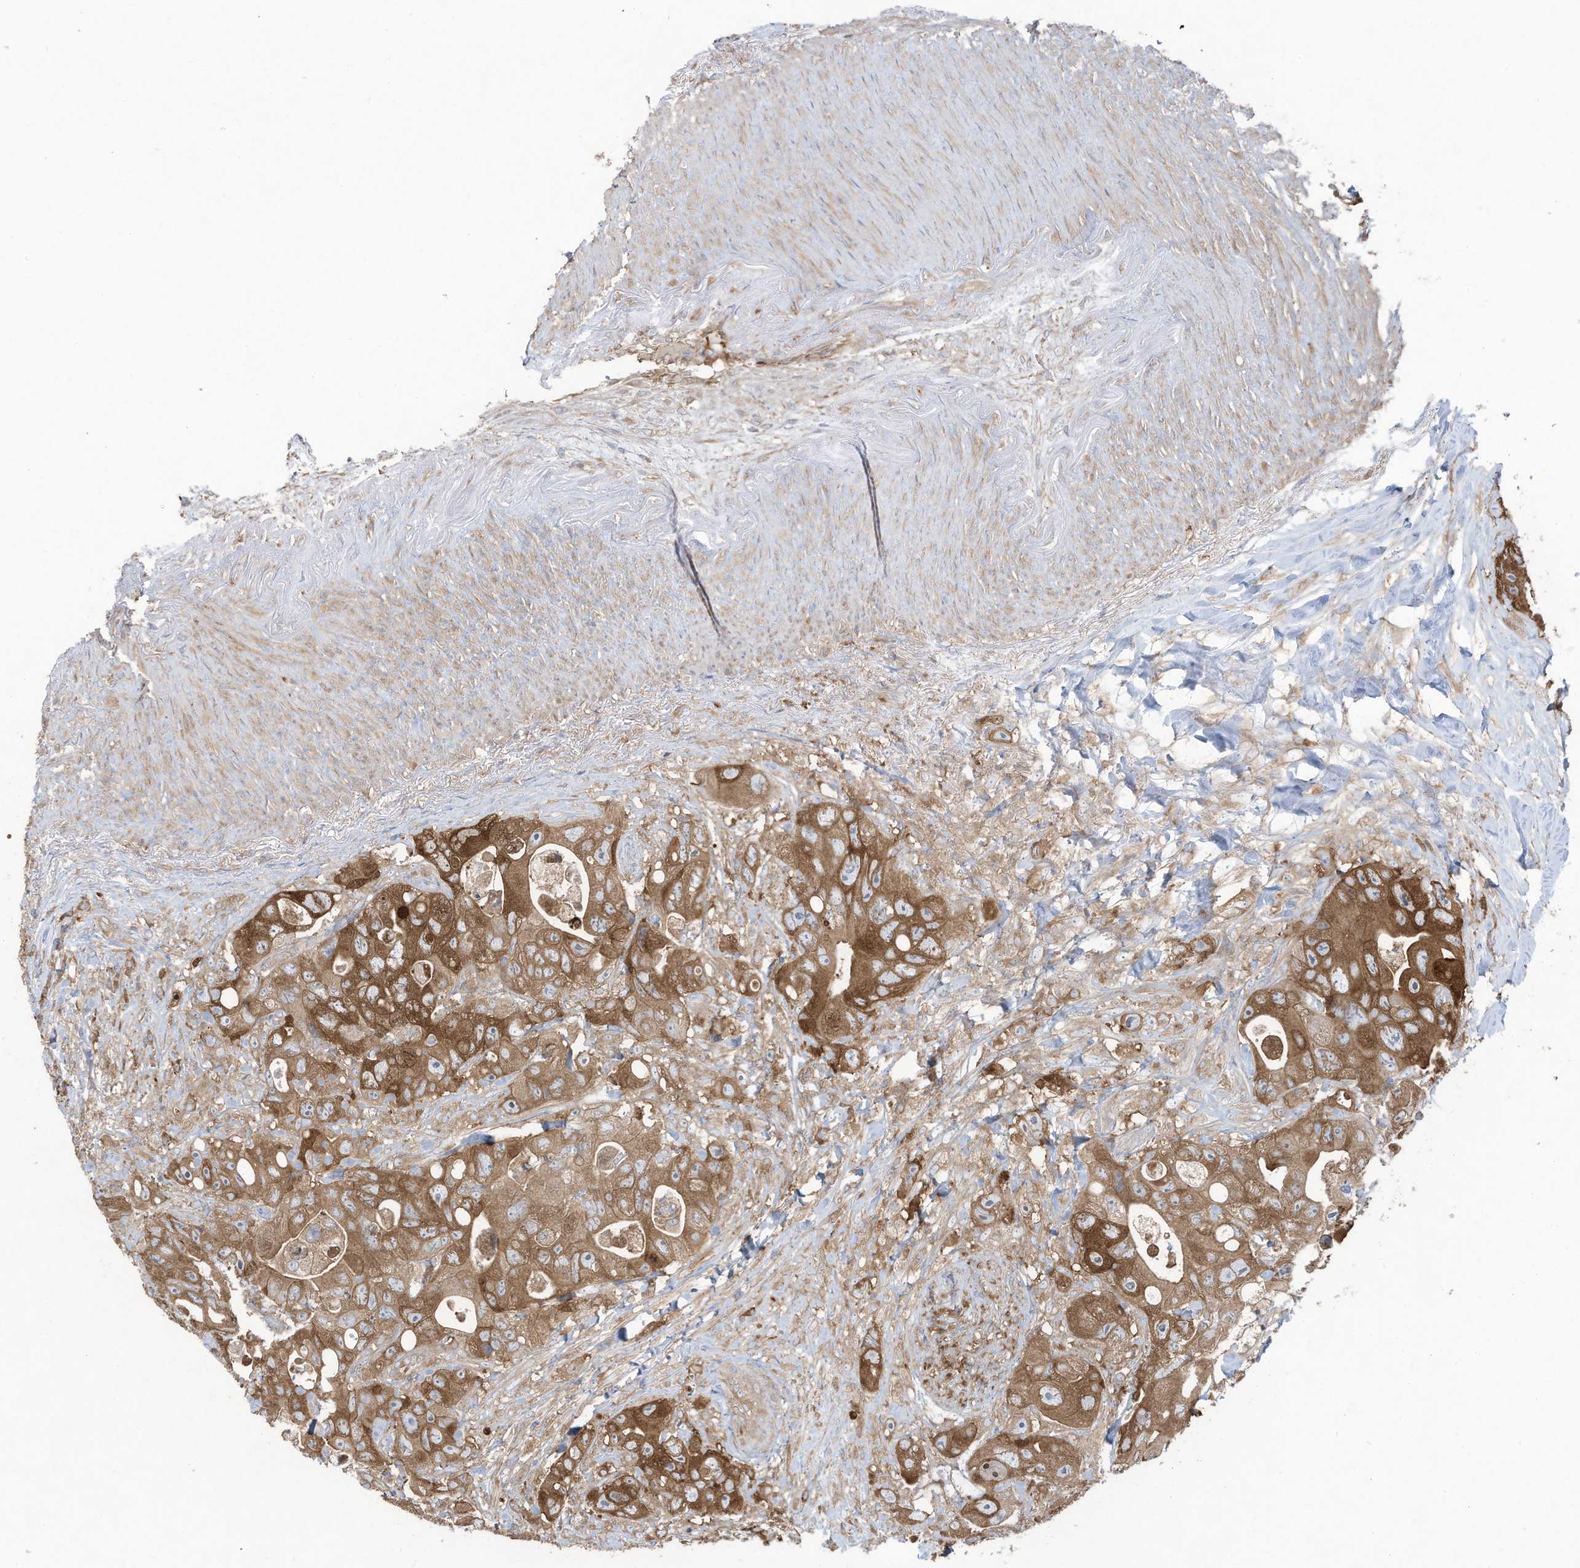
{"staining": {"intensity": "moderate", "quantity": ">75%", "location": "cytoplasmic/membranous,nuclear"}, "tissue": "colorectal cancer", "cell_type": "Tumor cells", "image_type": "cancer", "snomed": [{"axis": "morphology", "description": "Adenocarcinoma, NOS"}, {"axis": "topography", "description": "Colon"}], "caption": "A high-resolution histopathology image shows immunohistochemistry (IHC) staining of colorectal cancer (adenocarcinoma), which exhibits moderate cytoplasmic/membranous and nuclear expression in about >75% of tumor cells. The protein of interest is shown in brown color, while the nuclei are stained blue.", "gene": "OLA1", "patient": {"sex": "female", "age": 46}}